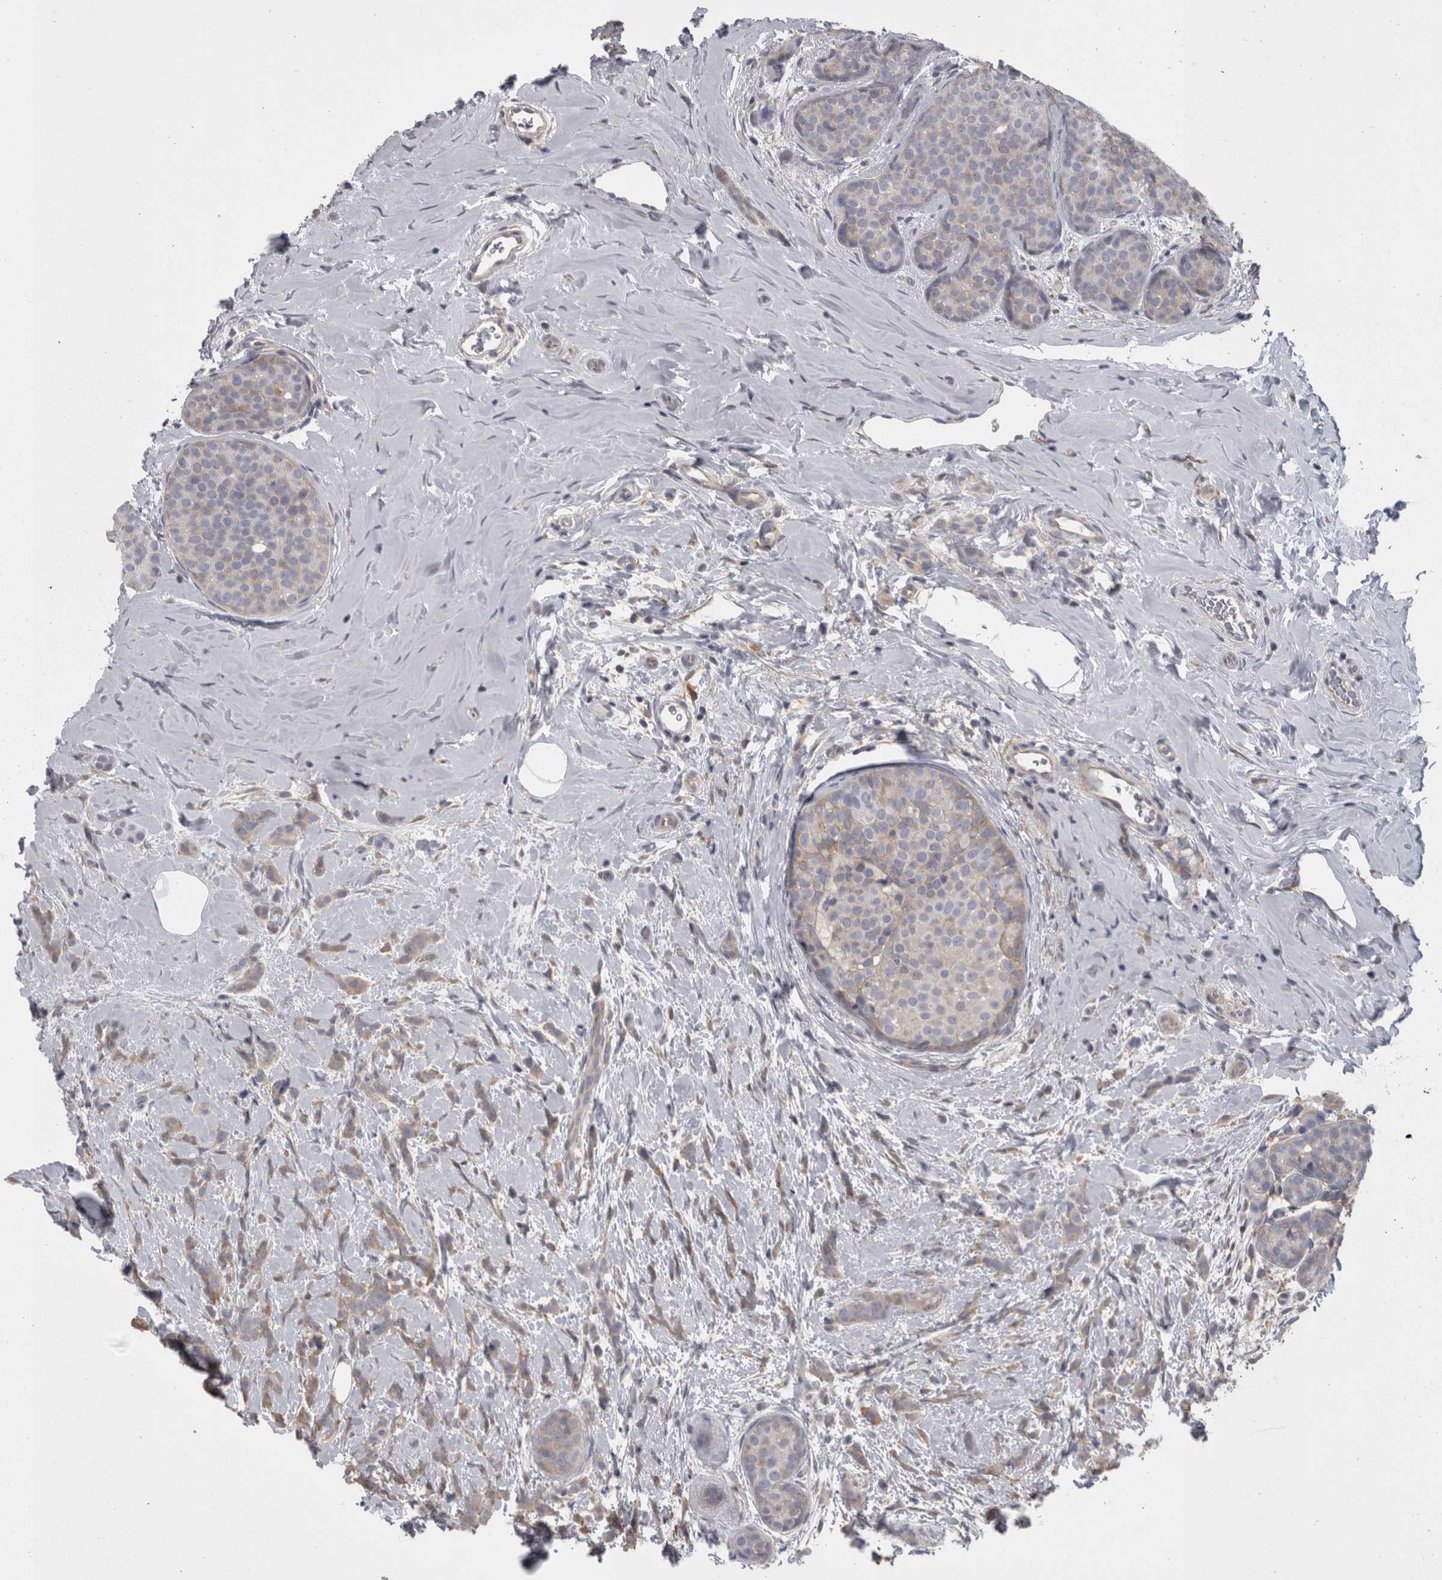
{"staining": {"intensity": "weak", "quantity": ">75%", "location": "cytoplasmic/membranous"}, "tissue": "breast cancer", "cell_type": "Tumor cells", "image_type": "cancer", "snomed": [{"axis": "morphology", "description": "Lobular carcinoma, in situ"}, {"axis": "morphology", "description": "Lobular carcinoma"}, {"axis": "topography", "description": "Breast"}], "caption": "DAB immunohistochemical staining of breast lobular carcinoma demonstrates weak cytoplasmic/membranous protein positivity in about >75% of tumor cells.", "gene": "CAMK2D", "patient": {"sex": "female", "age": 41}}